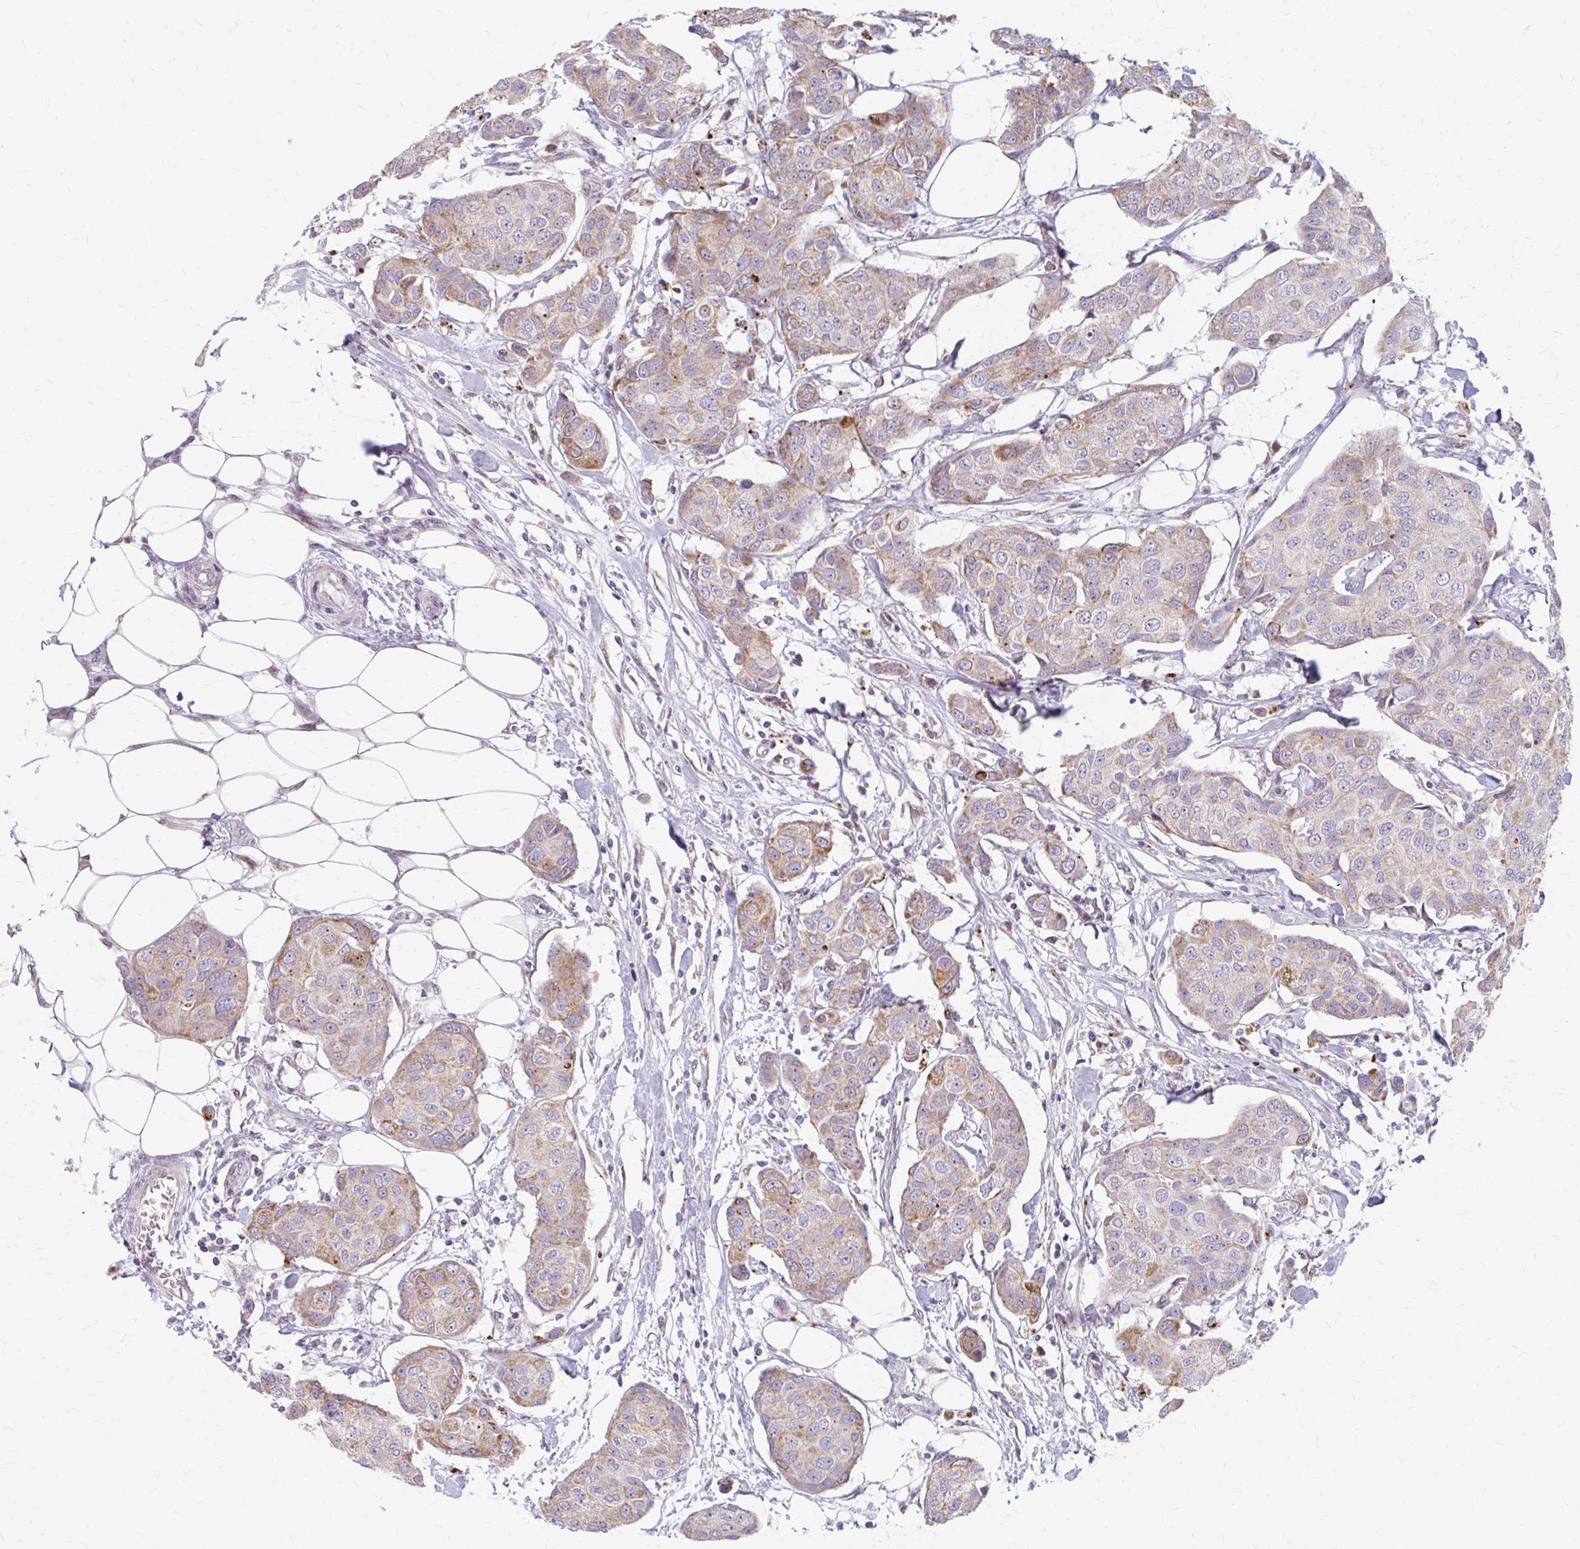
{"staining": {"intensity": "weak", "quantity": "25%-75%", "location": "cytoplasmic/membranous"}, "tissue": "breast cancer", "cell_type": "Tumor cells", "image_type": "cancer", "snomed": [{"axis": "morphology", "description": "Duct carcinoma"}, {"axis": "topography", "description": "Breast"}, {"axis": "topography", "description": "Lymph node"}], "caption": "A high-resolution histopathology image shows immunohistochemistry staining of infiltrating ductal carcinoma (breast), which shows weak cytoplasmic/membranous expression in approximately 25%-75% of tumor cells.", "gene": "BEAN1", "patient": {"sex": "female", "age": 80}}